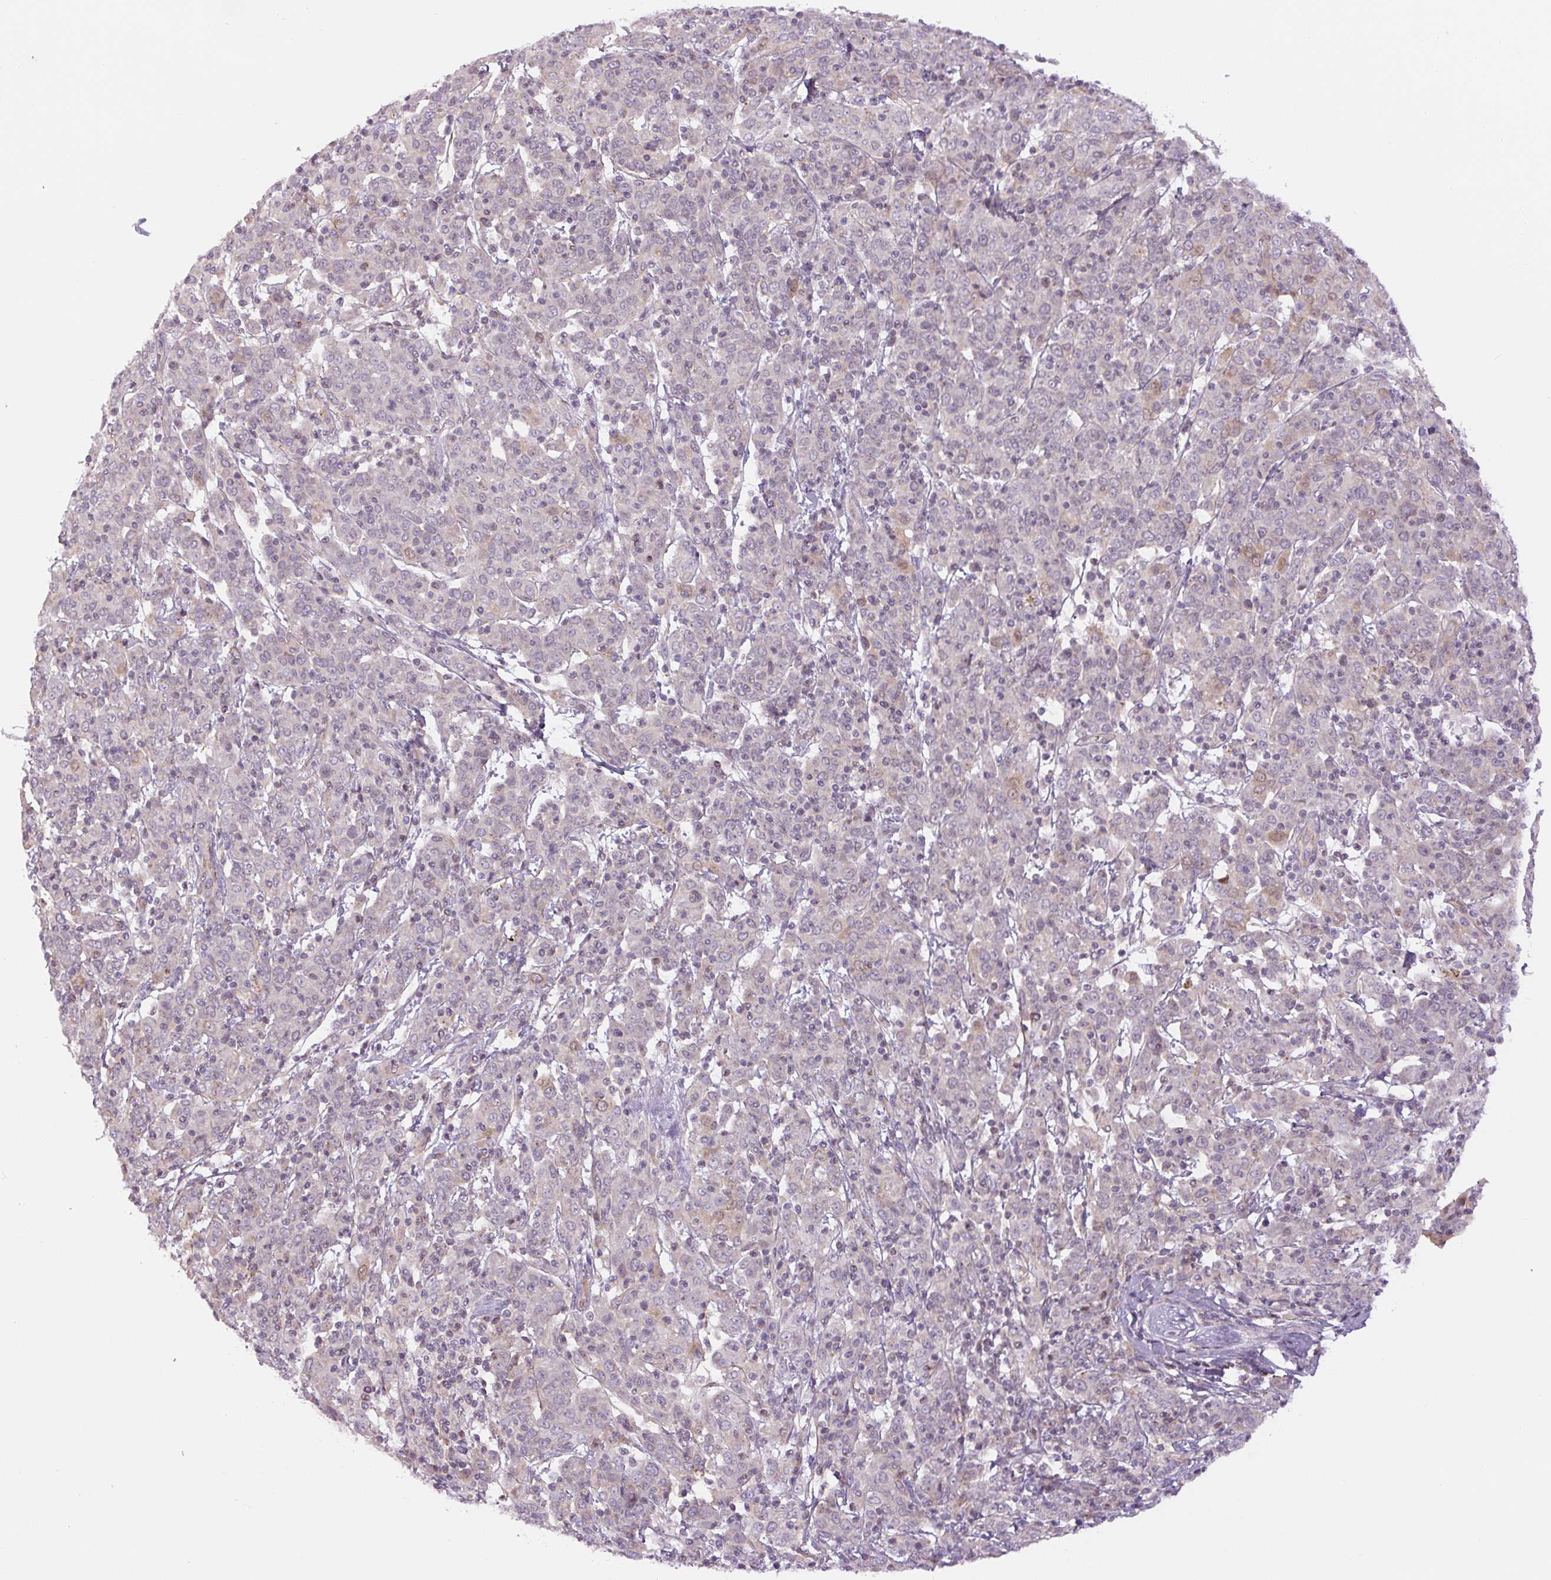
{"staining": {"intensity": "moderate", "quantity": "<25%", "location": "cytoplasmic/membranous"}, "tissue": "cervical cancer", "cell_type": "Tumor cells", "image_type": "cancer", "snomed": [{"axis": "morphology", "description": "Squamous cell carcinoma, NOS"}, {"axis": "topography", "description": "Cervix"}], "caption": "A photomicrograph of squamous cell carcinoma (cervical) stained for a protein displays moderate cytoplasmic/membranous brown staining in tumor cells. Immunohistochemistry stains the protein of interest in brown and the nuclei are stained blue.", "gene": "CCNI2", "patient": {"sex": "female", "age": 67}}